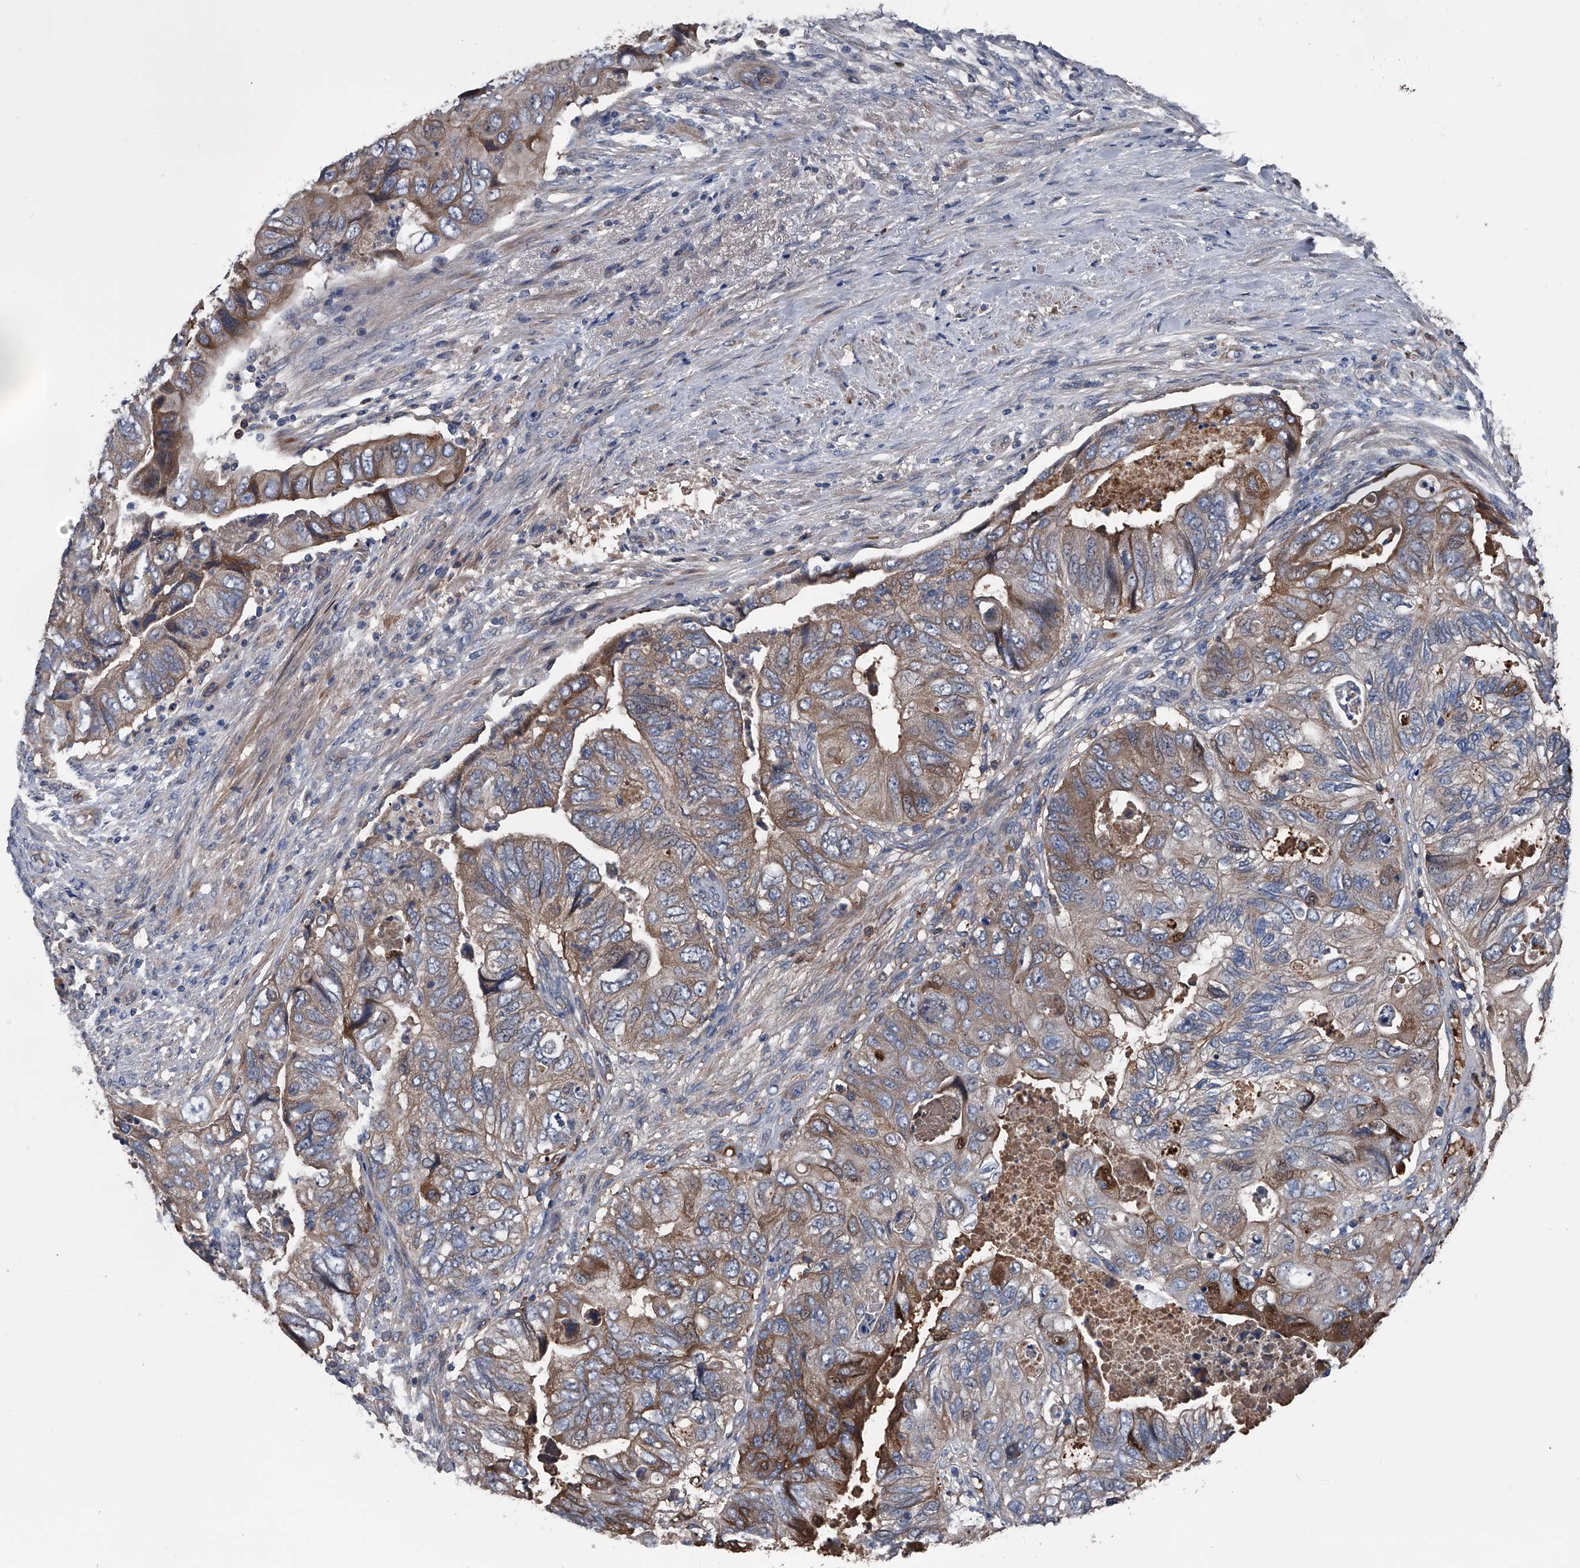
{"staining": {"intensity": "moderate", "quantity": "<25%", "location": "cytoplasmic/membranous"}, "tissue": "colorectal cancer", "cell_type": "Tumor cells", "image_type": "cancer", "snomed": [{"axis": "morphology", "description": "Adenocarcinoma, NOS"}, {"axis": "topography", "description": "Rectum"}], "caption": "Colorectal cancer (adenocarcinoma) stained for a protein (brown) shows moderate cytoplasmic/membranous positive expression in about <25% of tumor cells.", "gene": "KIF13A", "patient": {"sex": "male", "age": 63}}